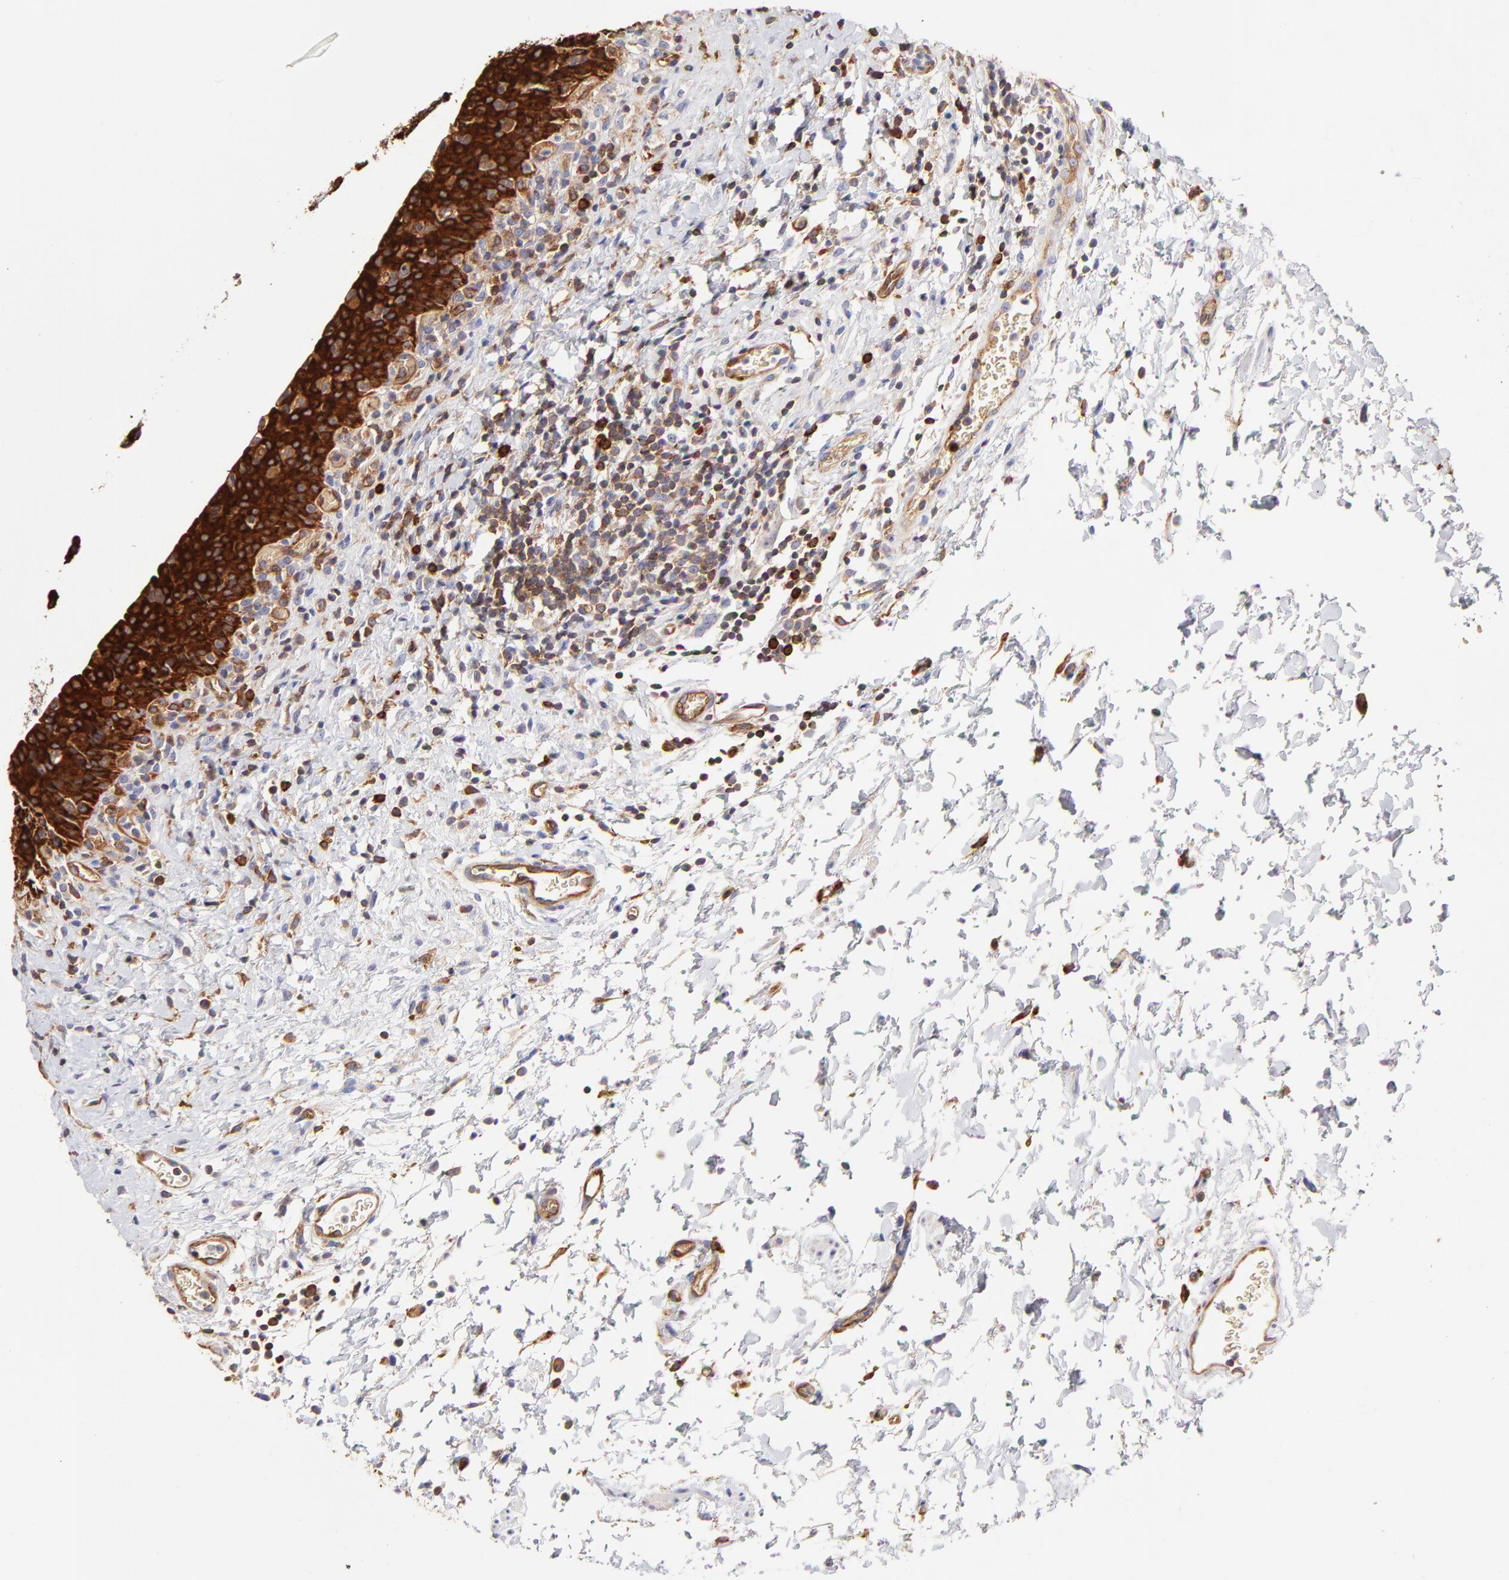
{"staining": {"intensity": "strong", "quantity": ">75%", "location": "cytoplasmic/membranous"}, "tissue": "urinary bladder", "cell_type": "Urothelial cells", "image_type": "normal", "snomed": [{"axis": "morphology", "description": "Normal tissue, NOS"}, {"axis": "topography", "description": "Urinary bladder"}], "caption": "IHC staining of benign urinary bladder, which displays high levels of strong cytoplasmic/membranous positivity in approximately >75% of urothelial cells indicating strong cytoplasmic/membranous protein expression. The staining was performed using DAB (3,3'-diaminobenzidine) (brown) for protein detection and nuclei were counterstained in hematoxylin (blue).", "gene": "CD2AP", "patient": {"sex": "male", "age": 51}}